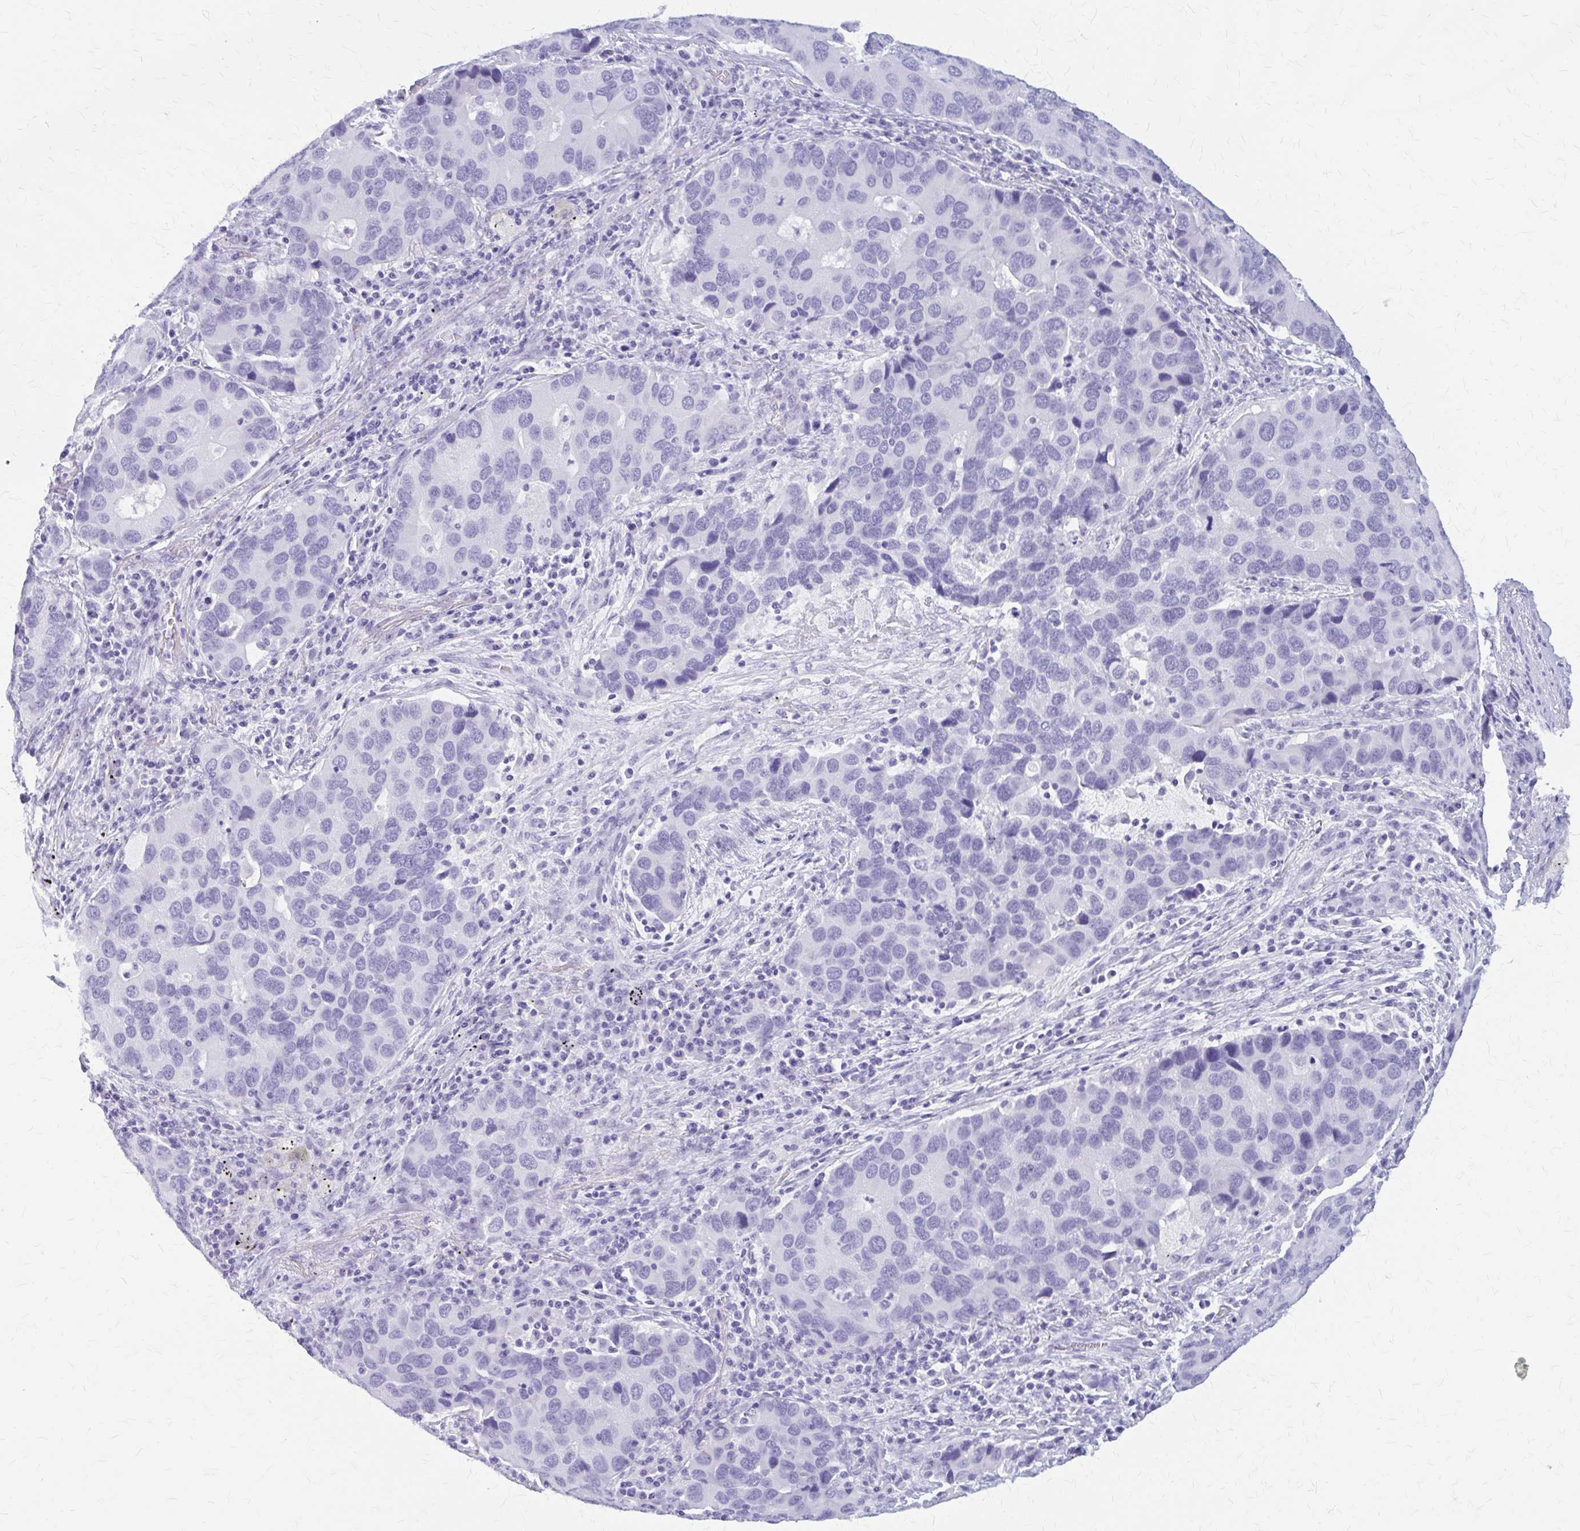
{"staining": {"intensity": "negative", "quantity": "none", "location": "none"}, "tissue": "lung cancer", "cell_type": "Tumor cells", "image_type": "cancer", "snomed": [{"axis": "morphology", "description": "Aneuploidy"}, {"axis": "morphology", "description": "Adenocarcinoma, NOS"}, {"axis": "topography", "description": "Lymph node"}, {"axis": "topography", "description": "Lung"}], "caption": "Tumor cells show no significant protein positivity in lung cancer (adenocarcinoma). (Brightfield microscopy of DAB immunohistochemistry at high magnification).", "gene": "KLHDC7A", "patient": {"sex": "female", "age": 74}}